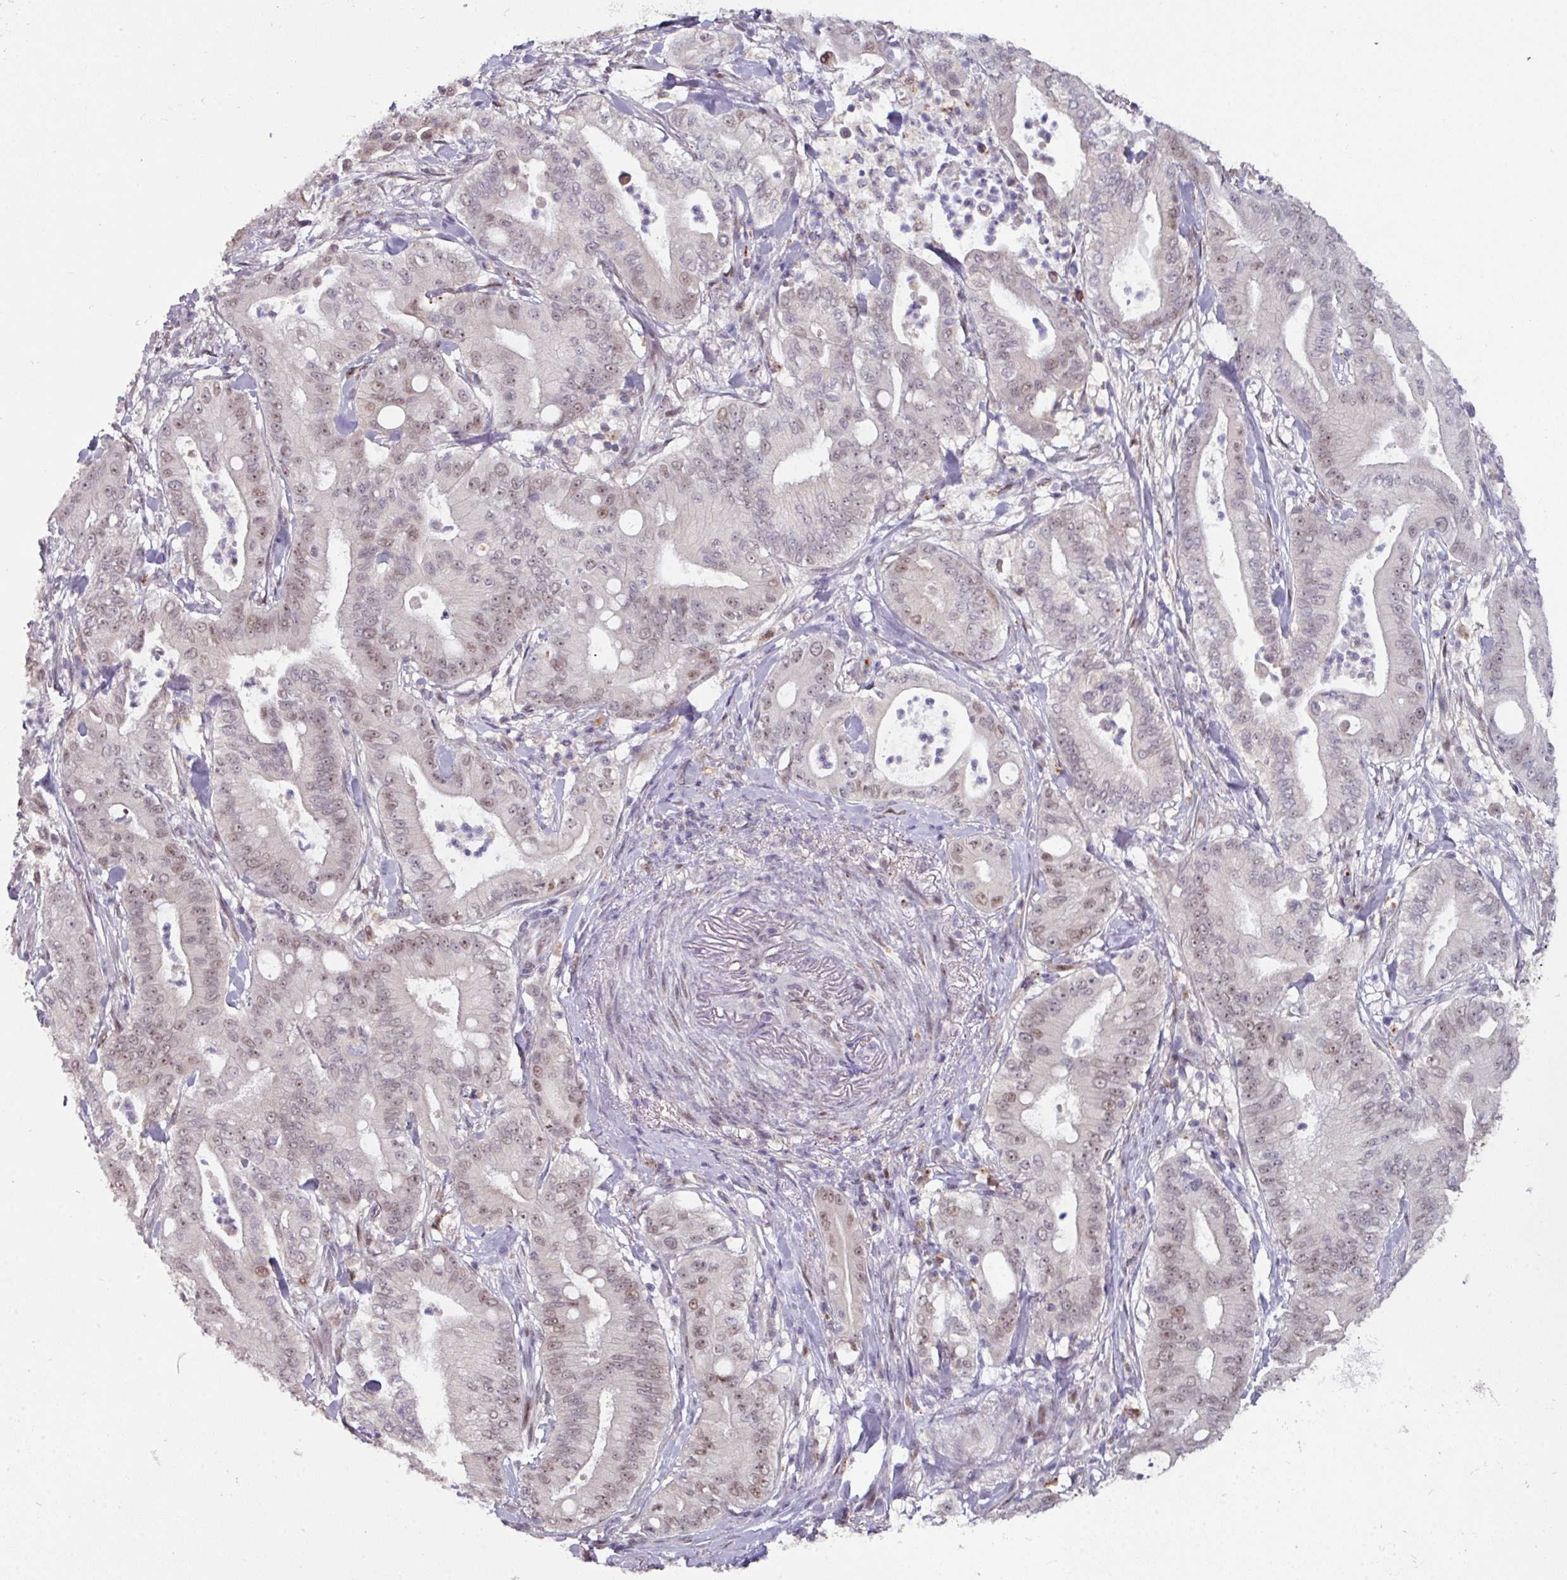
{"staining": {"intensity": "weak", "quantity": "25%-75%", "location": "nuclear"}, "tissue": "pancreatic cancer", "cell_type": "Tumor cells", "image_type": "cancer", "snomed": [{"axis": "morphology", "description": "Adenocarcinoma, NOS"}, {"axis": "topography", "description": "Pancreas"}], "caption": "Protein staining of pancreatic cancer tissue shows weak nuclear staining in approximately 25%-75% of tumor cells.", "gene": "SWSAP1", "patient": {"sex": "male", "age": 71}}